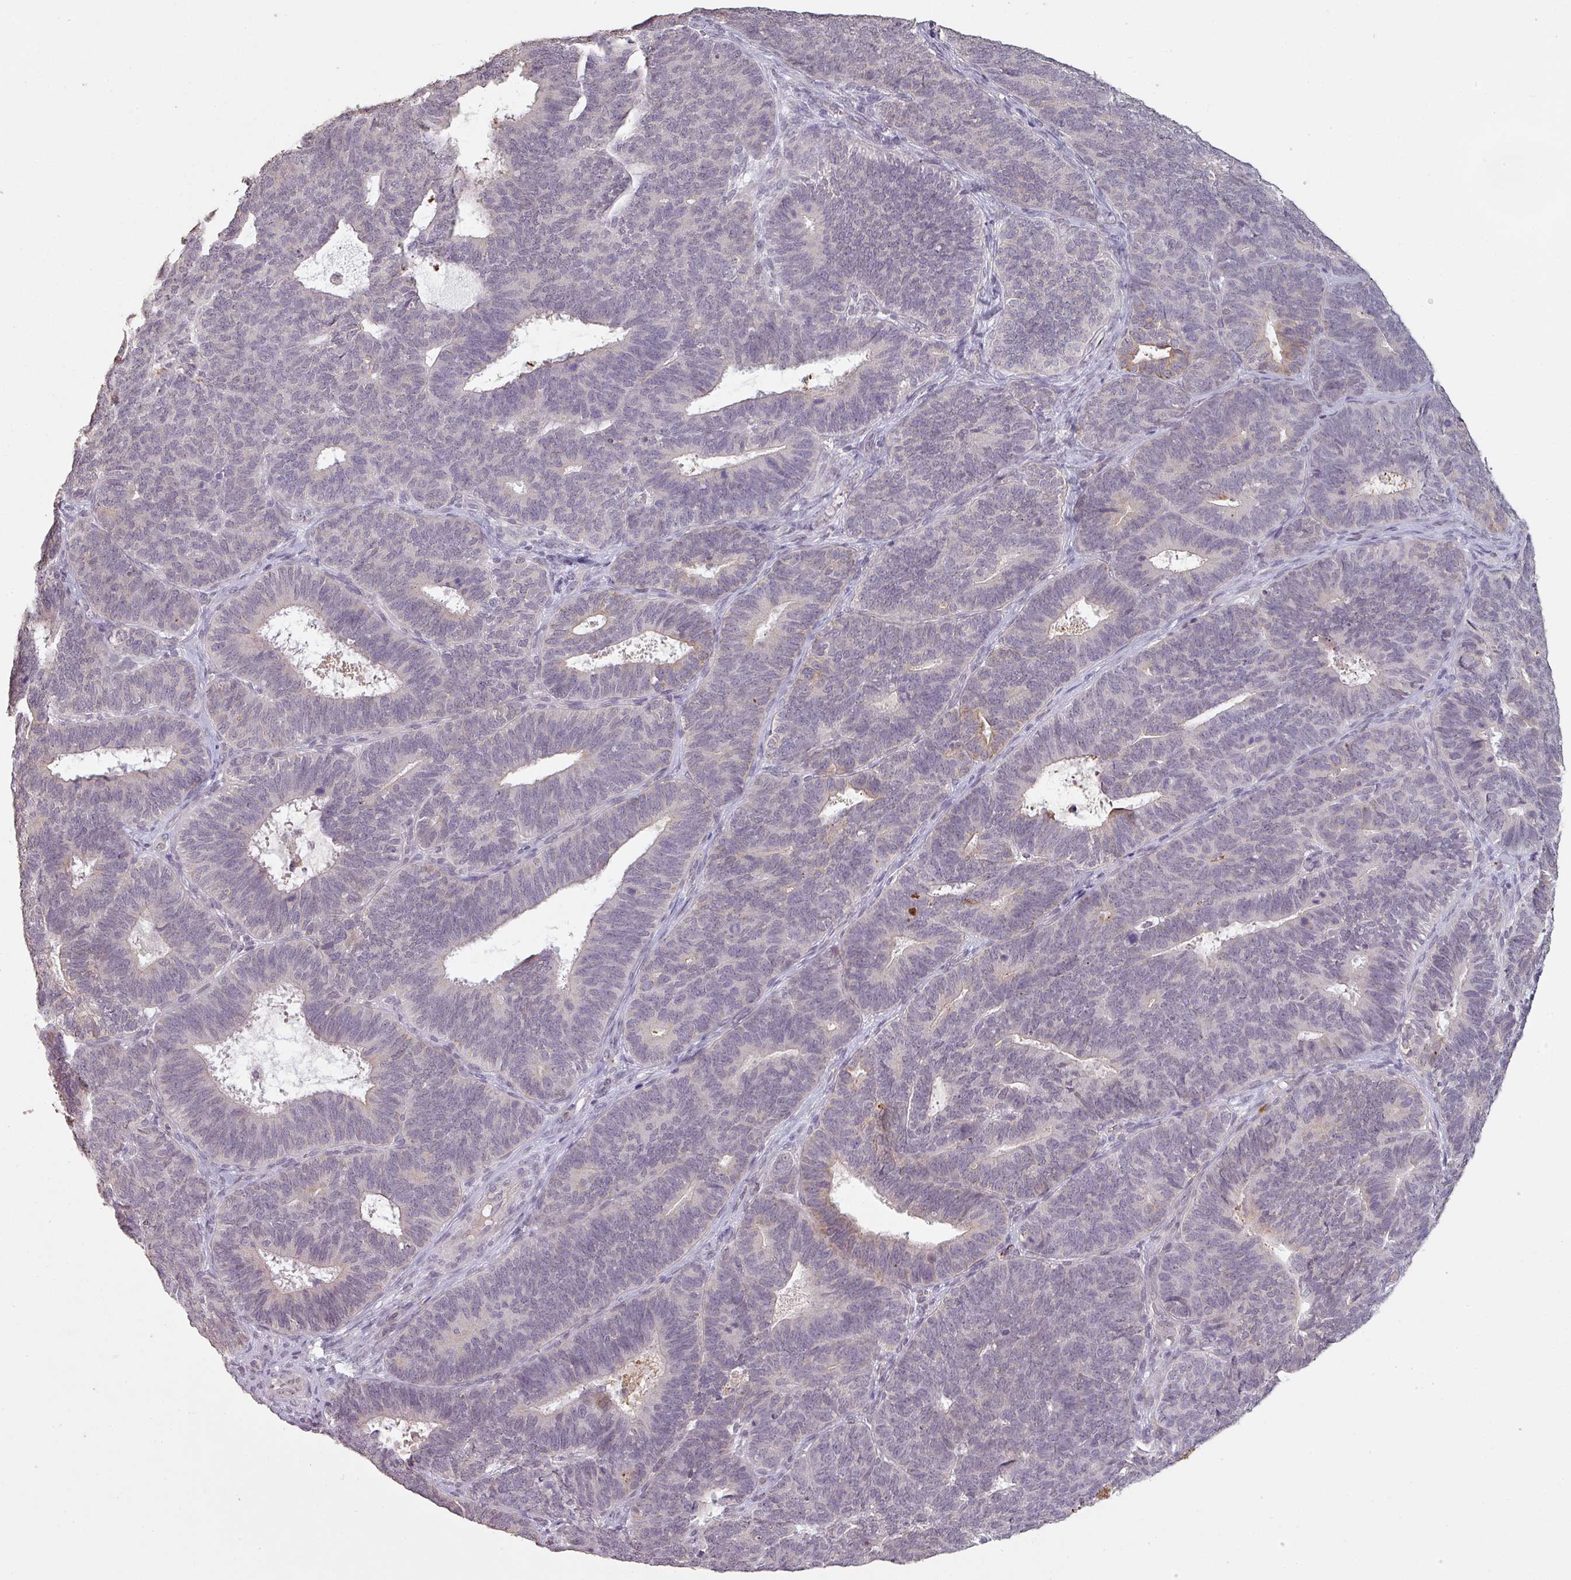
{"staining": {"intensity": "negative", "quantity": "none", "location": "none"}, "tissue": "endometrial cancer", "cell_type": "Tumor cells", "image_type": "cancer", "snomed": [{"axis": "morphology", "description": "Adenocarcinoma, NOS"}, {"axis": "topography", "description": "Endometrium"}], "caption": "Micrograph shows no significant protein staining in tumor cells of adenocarcinoma (endometrial).", "gene": "LYPLA1", "patient": {"sex": "female", "age": 70}}